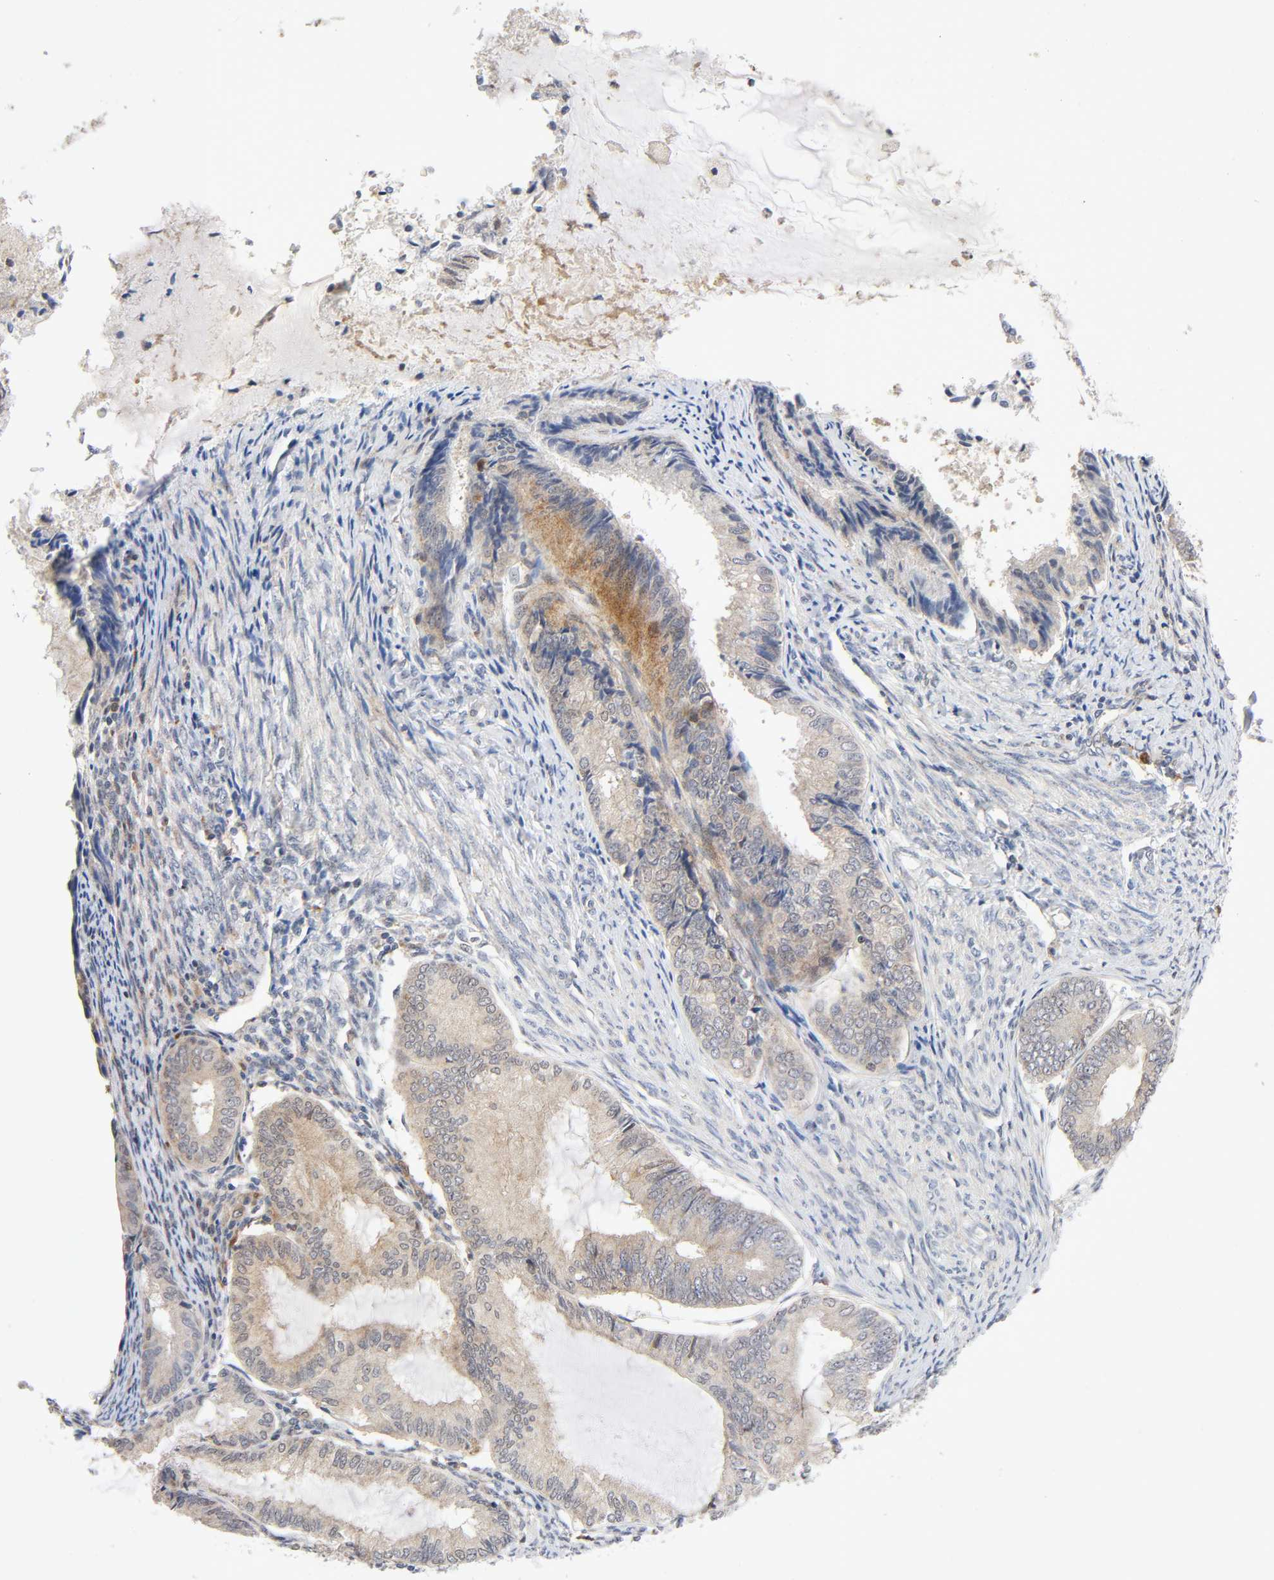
{"staining": {"intensity": "weak", "quantity": "25%-75%", "location": "cytoplasmic/membranous"}, "tissue": "endometrial cancer", "cell_type": "Tumor cells", "image_type": "cancer", "snomed": [{"axis": "morphology", "description": "Adenocarcinoma, NOS"}, {"axis": "topography", "description": "Endometrium"}], "caption": "IHC of human adenocarcinoma (endometrial) shows low levels of weak cytoplasmic/membranous positivity in about 25%-75% of tumor cells.", "gene": "CASP9", "patient": {"sex": "female", "age": 86}}